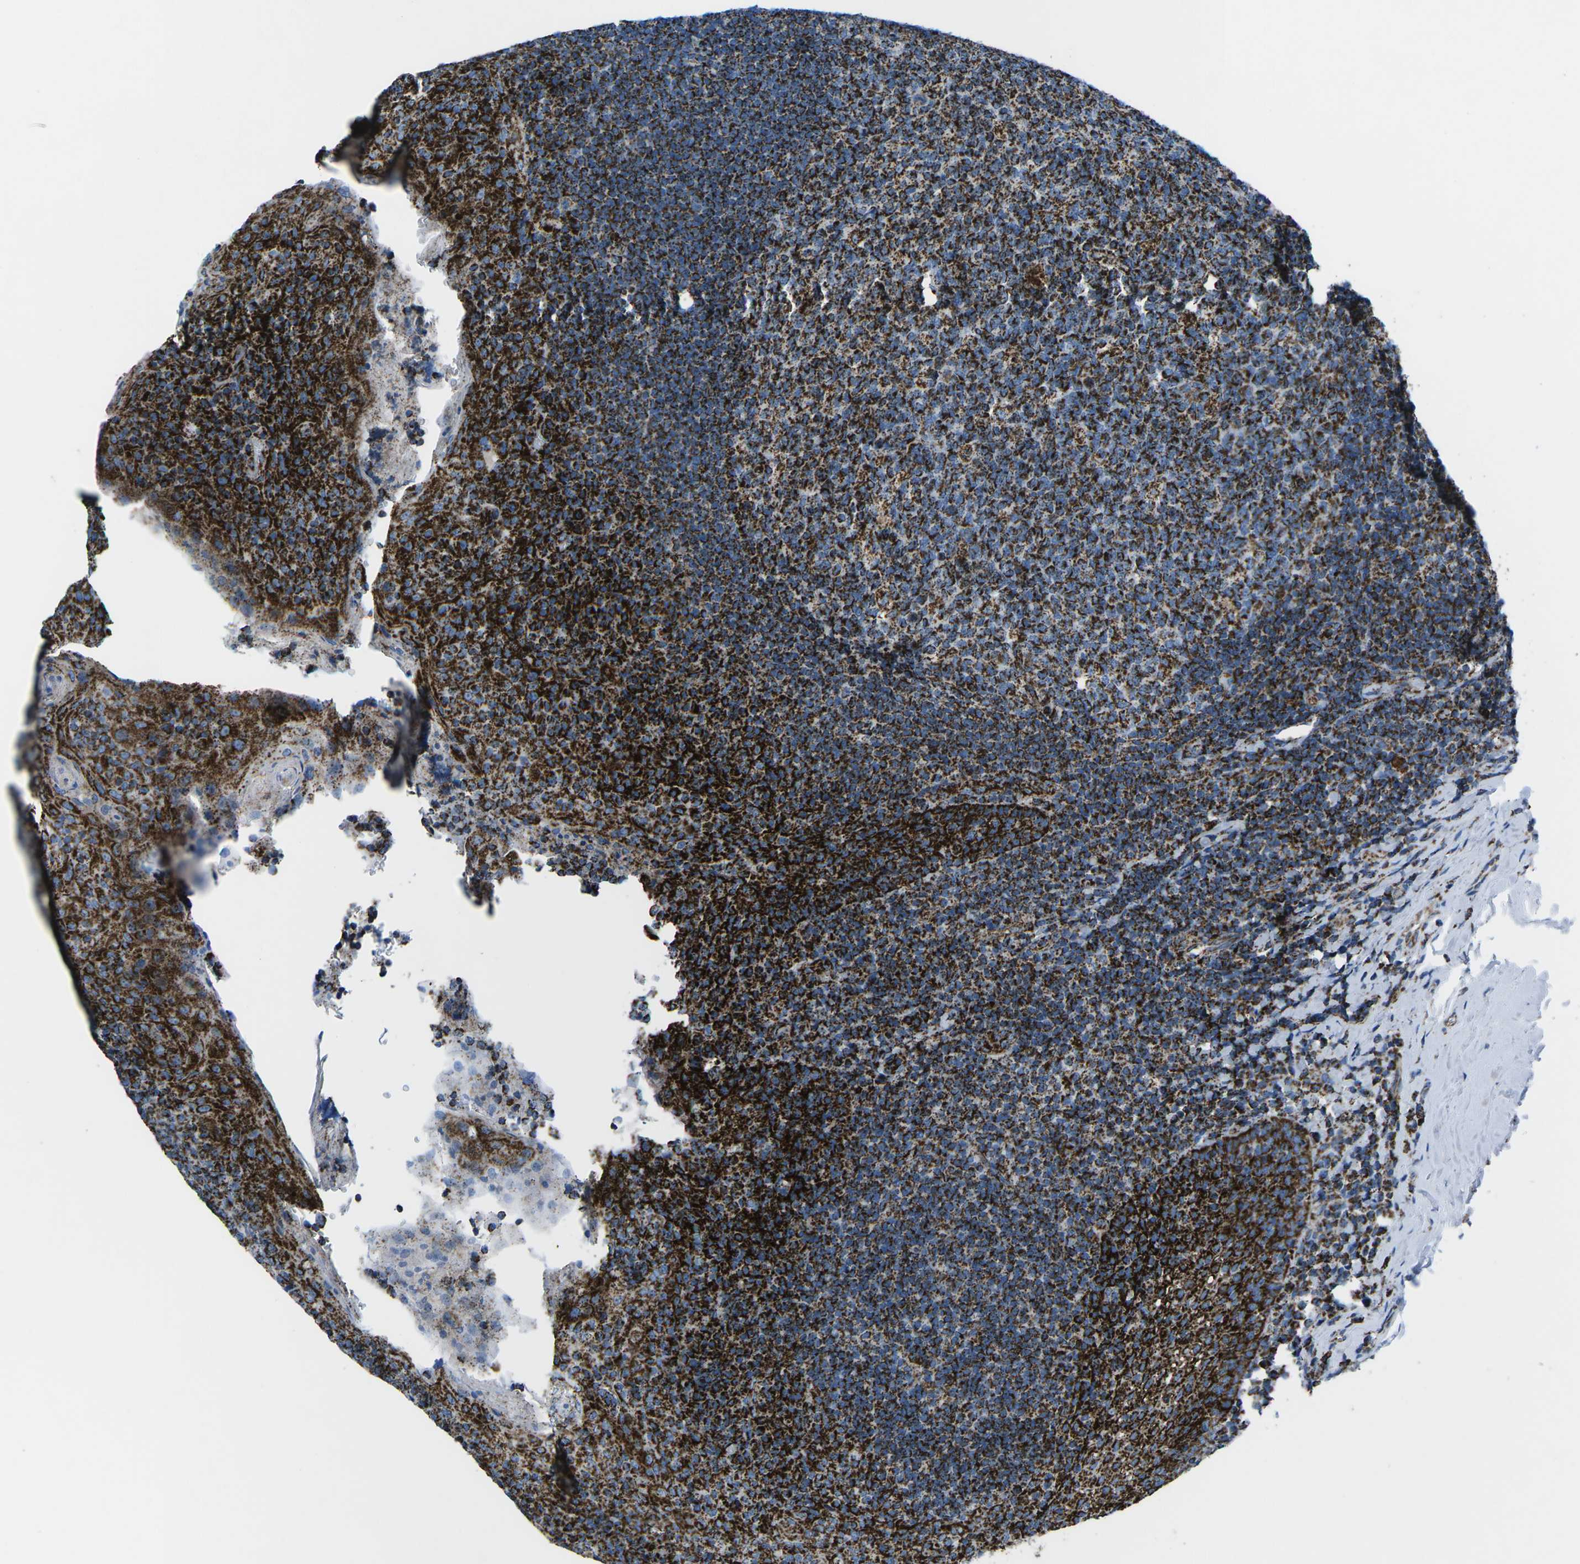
{"staining": {"intensity": "strong", "quantity": ">75%", "location": "cytoplasmic/membranous"}, "tissue": "tonsil", "cell_type": "Germinal center cells", "image_type": "normal", "snomed": [{"axis": "morphology", "description": "Normal tissue, NOS"}, {"axis": "topography", "description": "Tonsil"}], "caption": "Immunohistochemistry histopathology image of benign tonsil: human tonsil stained using immunohistochemistry (IHC) demonstrates high levels of strong protein expression localized specifically in the cytoplasmic/membranous of germinal center cells, appearing as a cytoplasmic/membranous brown color.", "gene": "MT", "patient": {"sex": "male", "age": 17}}